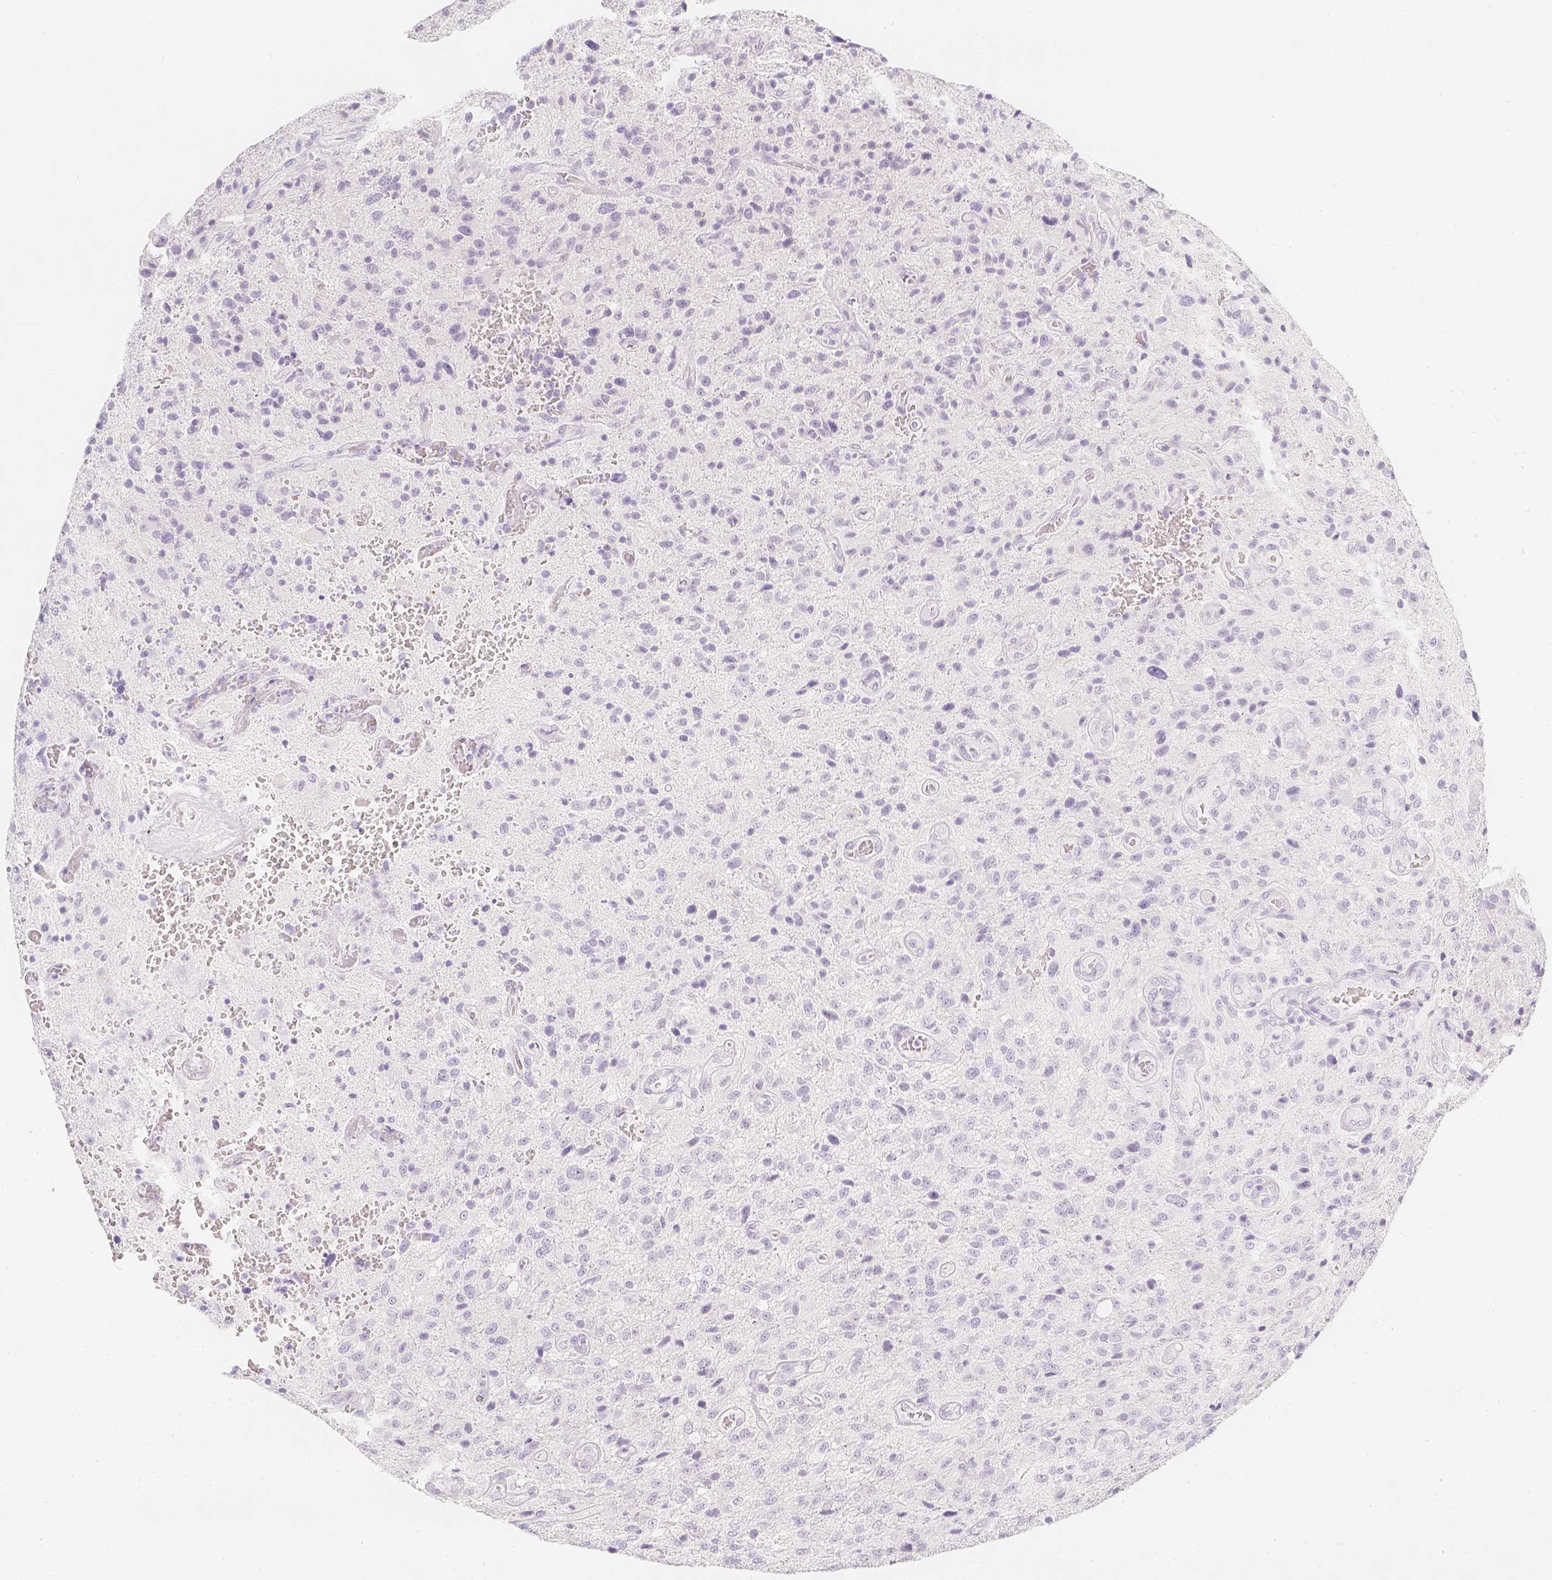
{"staining": {"intensity": "negative", "quantity": "none", "location": "none"}, "tissue": "glioma", "cell_type": "Tumor cells", "image_type": "cancer", "snomed": [{"axis": "morphology", "description": "Glioma, malignant, Low grade"}, {"axis": "topography", "description": "Brain"}], "caption": "This photomicrograph is of glioma stained with IHC to label a protein in brown with the nuclei are counter-stained blue. There is no staining in tumor cells.", "gene": "SLC18A1", "patient": {"sex": "male", "age": 66}}